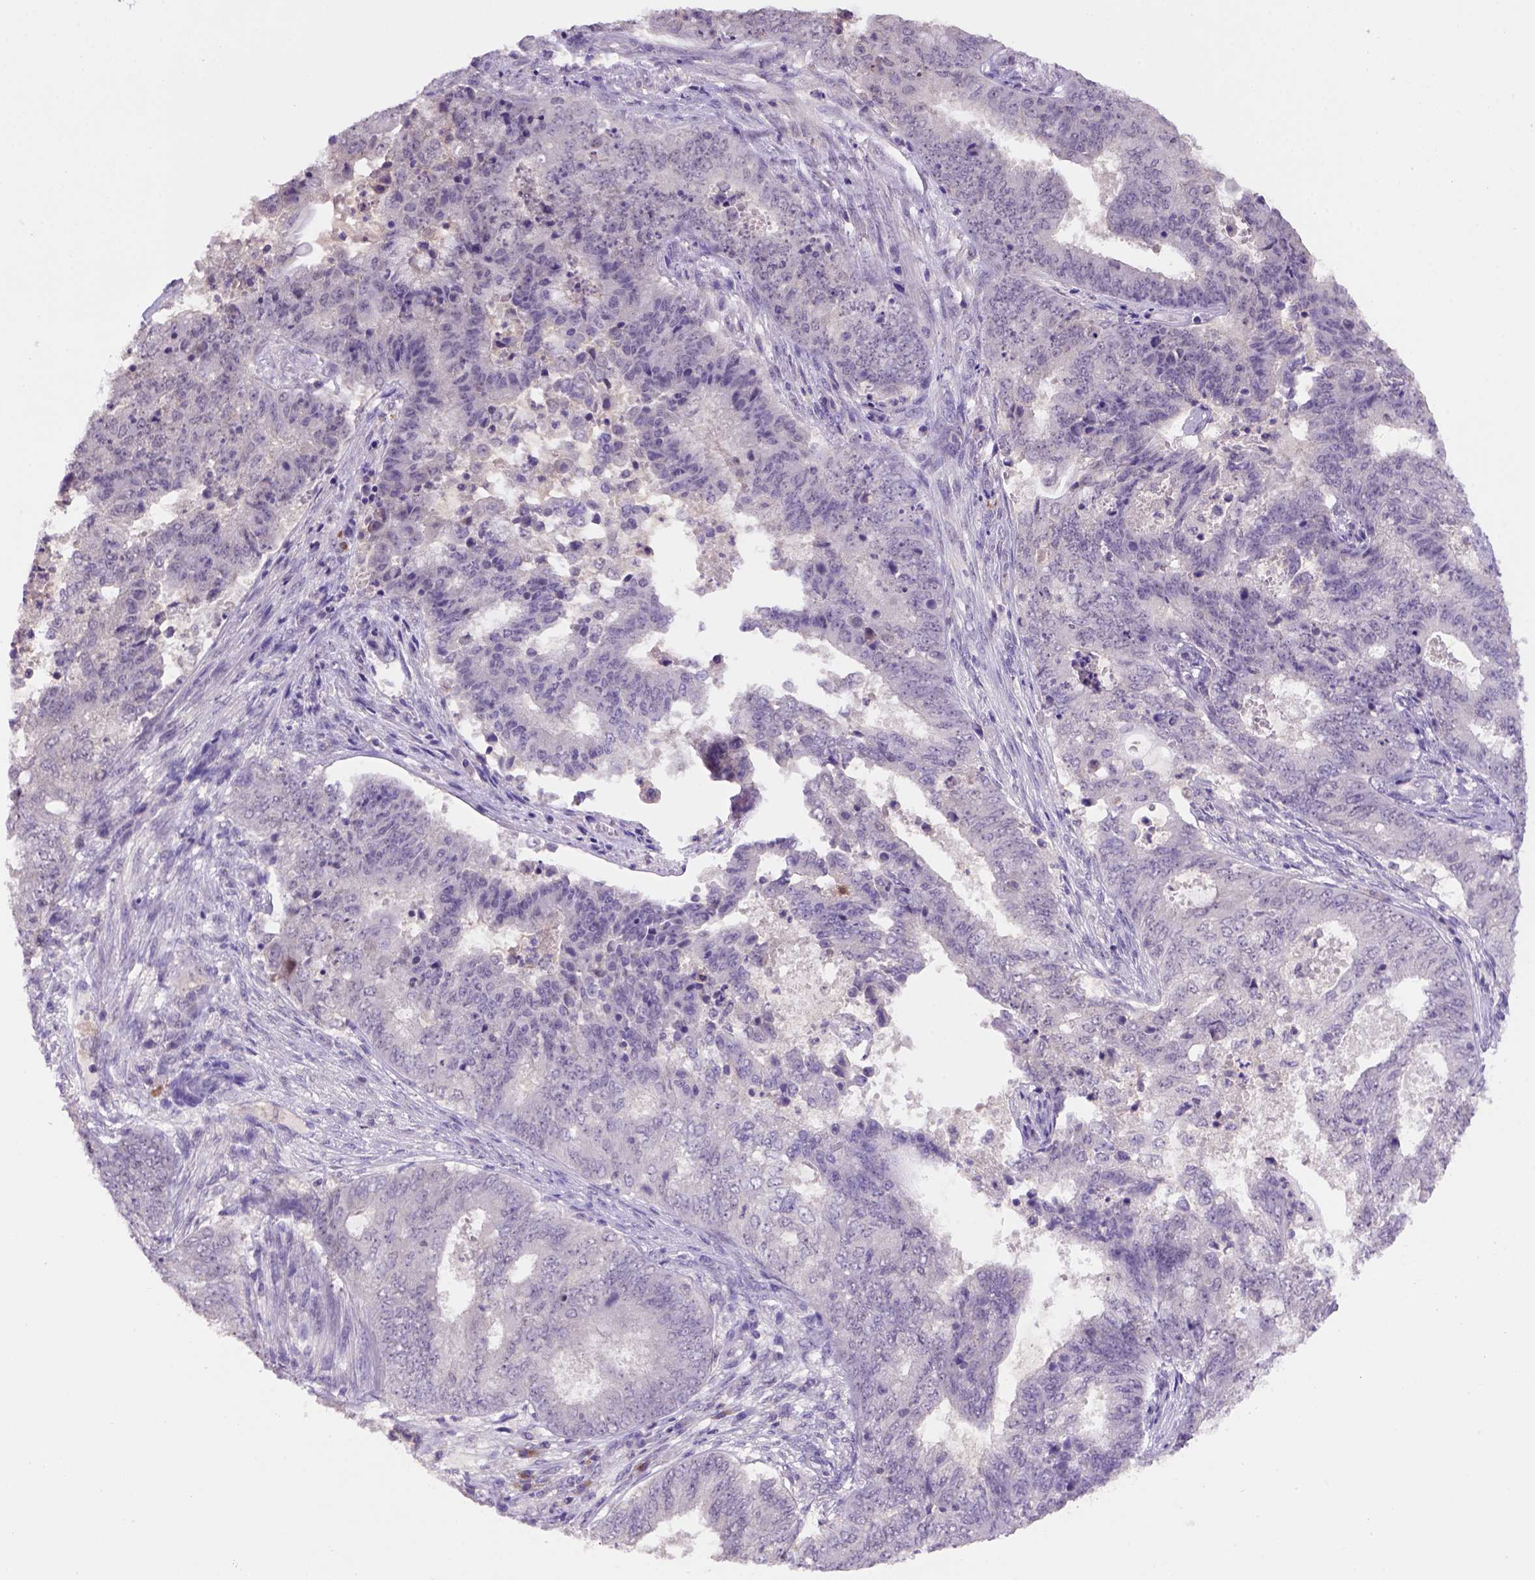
{"staining": {"intensity": "weak", "quantity": ">75%", "location": "cytoplasmic/membranous,nuclear"}, "tissue": "endometrial cancer", "cell_type": "Tumor cells", "image_type": "cancer", "snomed": [{"axis": "morphology", "description": "Adenocarcinoma, NOS"}, {"axis": "topography", "description": "Endometrium"}], "caption": "Adenocarcinoma (endometrial) was stained to show a protein in brown. There is low levels of weak cytoplasmic/membranous and nuclear expression in about >75% of tumor cells.", "gene": "SCML4", "patient": {"sex": "female", "age": 62}}